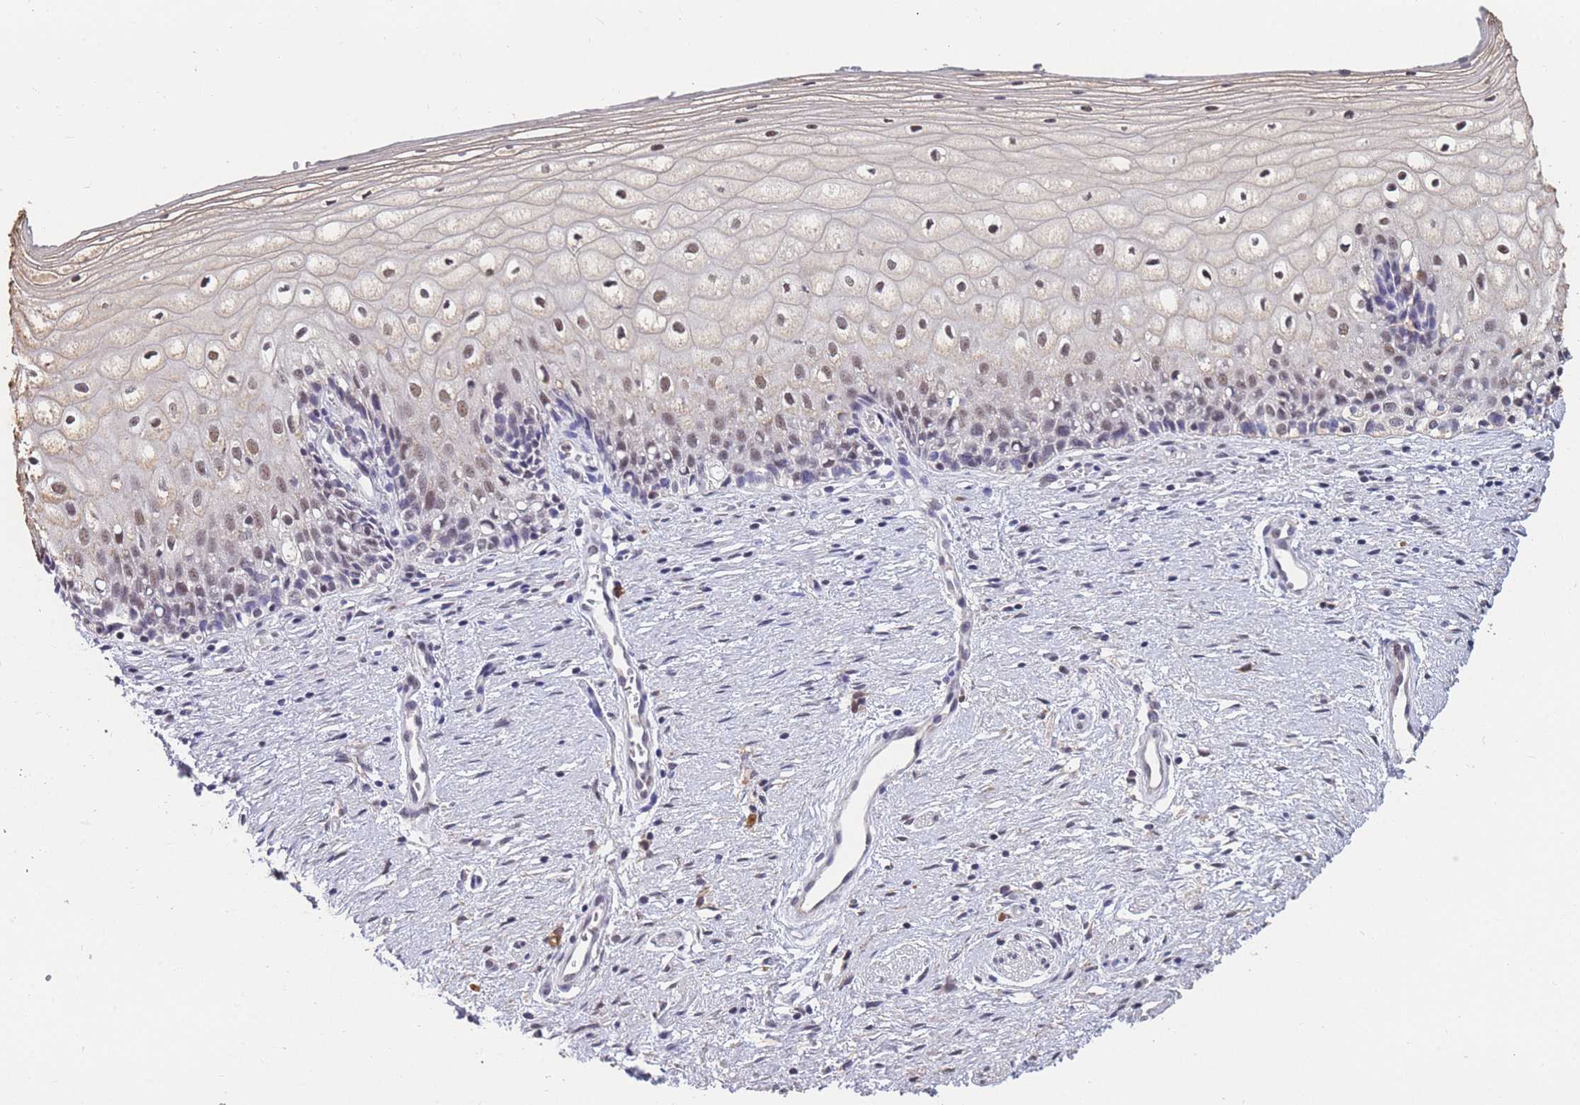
{"staining": {"intensity": "weak", "quantity": ">75%", "location": "nuclear"}, "tissue": "vagina", "cell_type": "Squamous epithelial cells", "image_type": "normal", "snomed": [{"axis": "morphology", "description": "Normal tissue, NOS"}, {"axis": "topography", "description": "Vagina"}], "caption": "An immunohistochemistry (IHC) histopathology image of unremarkable tissue is shown. Protein staining in brown shows weak nuclear positivity in vagina within squamous epithelial cells. The protein of interest is shown in brown color, while the nuclei are stained blue.", "gene": "SNRPA1", "patient": {"sex": "female", "age": 60}}